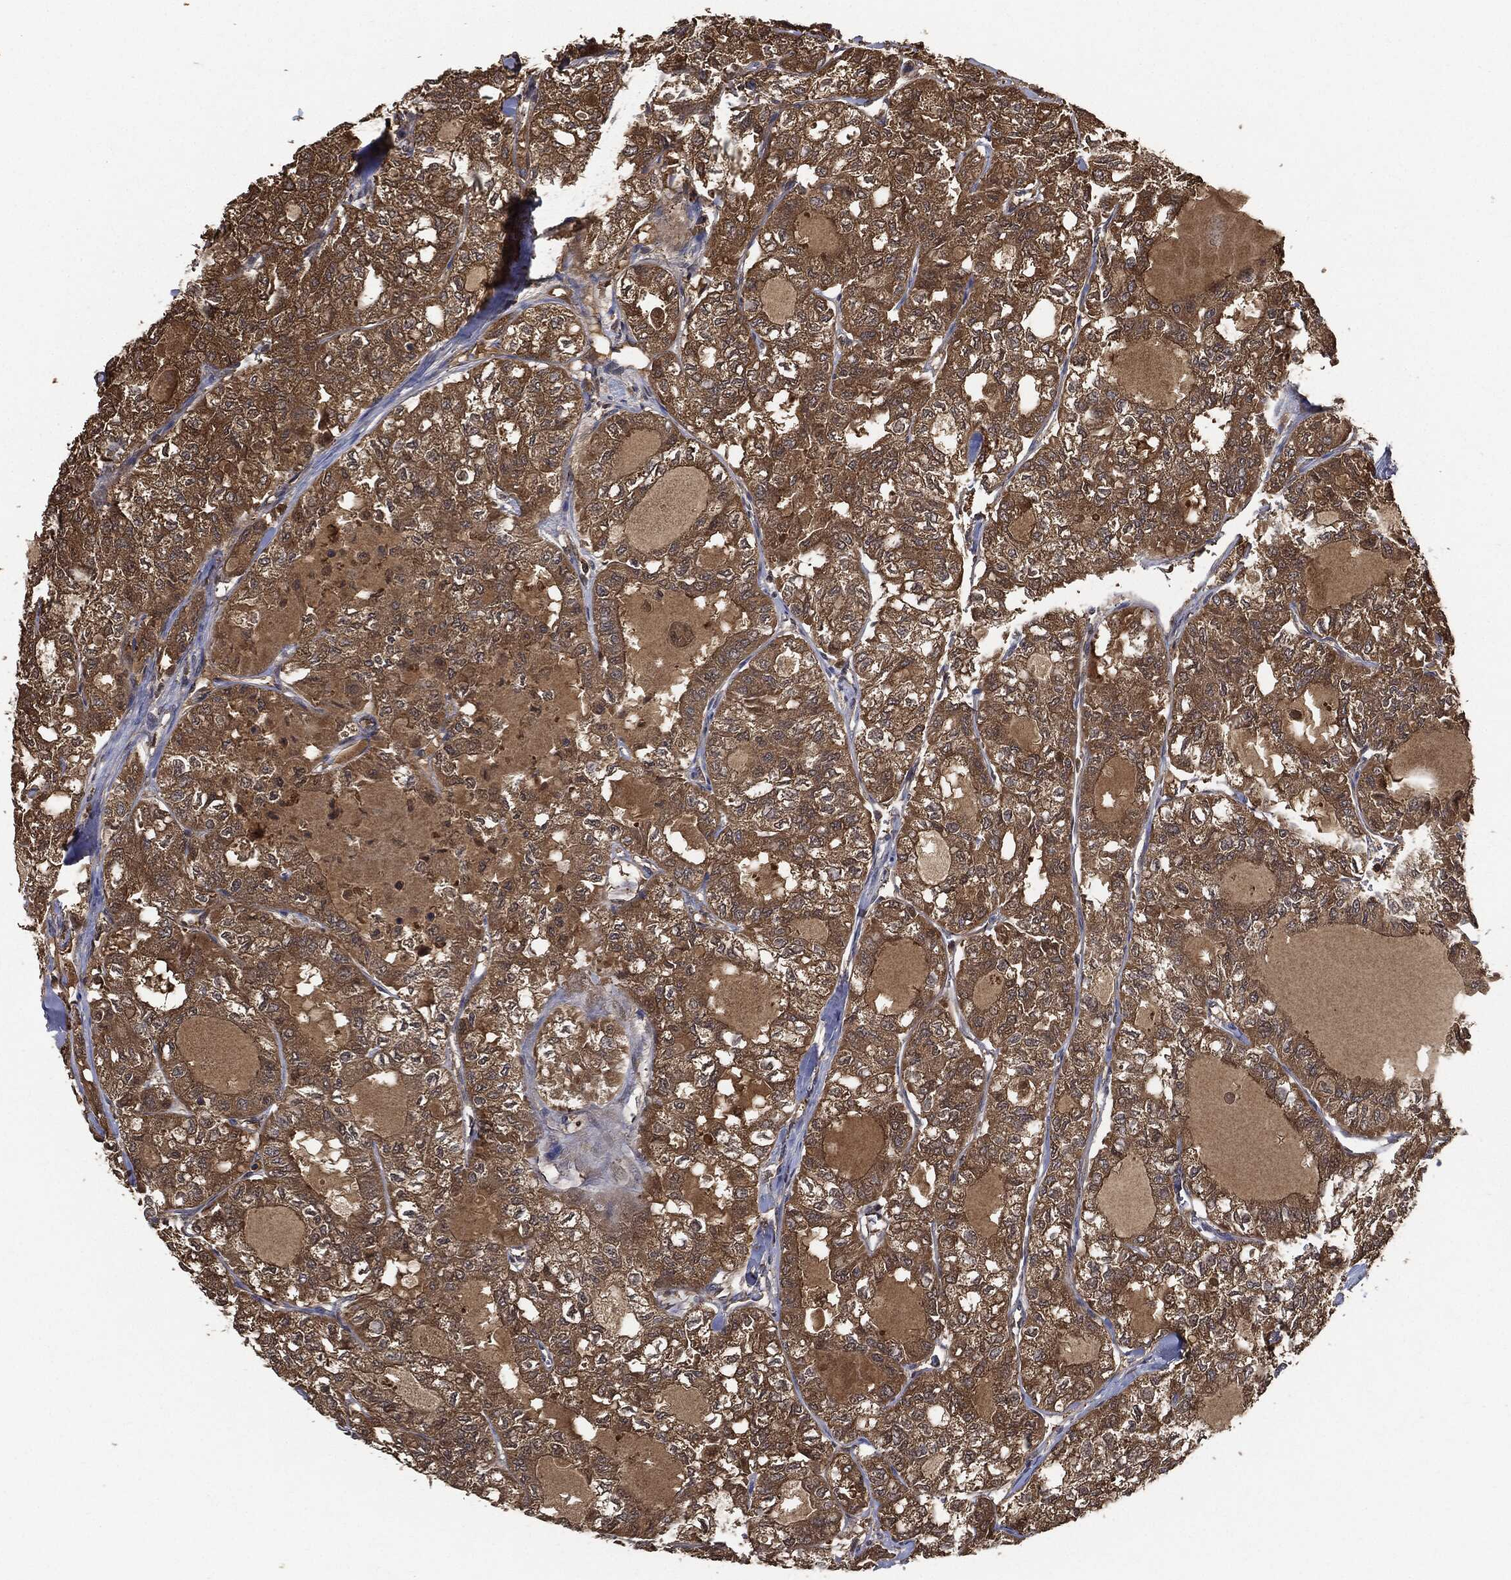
{"staining": {"intensity": "strong", "quantity": ">75%", "location": "cytoplasmic/membranous"}, "tissue": "thyroid cancer", "cell_type": "Tumor cells", "image_type": "cancer", "snomed": [{"axis": "morphology", "description": "Follicular adenoma carcinoma, NOS"}, {"axis": "topography", "description": "Thyroid gland"}], "caption": "Immunohistochemical staining of human follicular adenoma carcinoma (thyroid) reveals high levels of strong cytoplasmic/membranous positivity in approximately >75% of tumor cells.", "gene": "BRAF", "patient": {"sex": "male", "age": 75}}